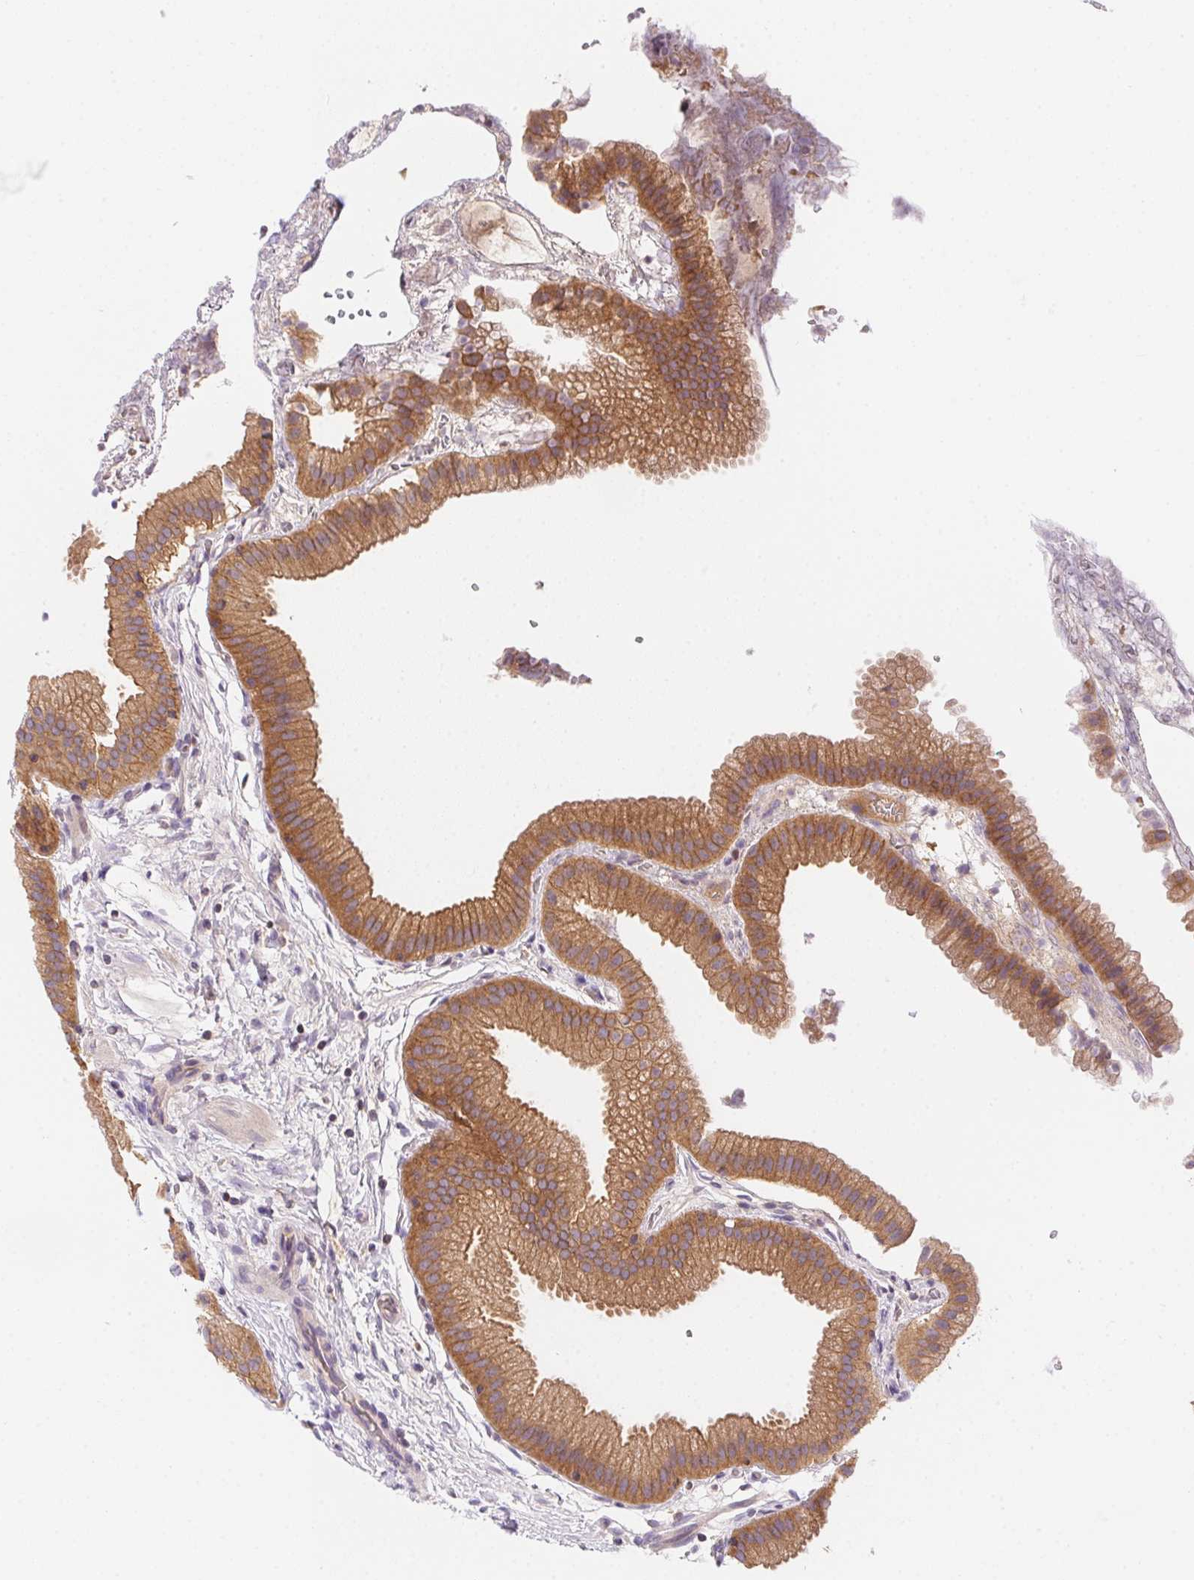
{"staining": {"intensity": "moderate", "quantity": ">75%", "location": "cytoplasmic/membranous"}, "tissue": "gallbladder", "cell_type": "Glandular cells", "image_type": "normal", "snomed": [{"axis": "morphology", "description": "Normal tissue, NOS"}, {"axis": "topography", "description": "Gallbladder"}], "caption": "Gallbladder stained with DAB (3,3'-diaminobenzidine) IHC reveals medium levels of moderate cytoplasmic/membranous positivity in about >75% of glandular cells.", "gene": "PRKAA1", "patient": {"sex": "female", "age": 63}}